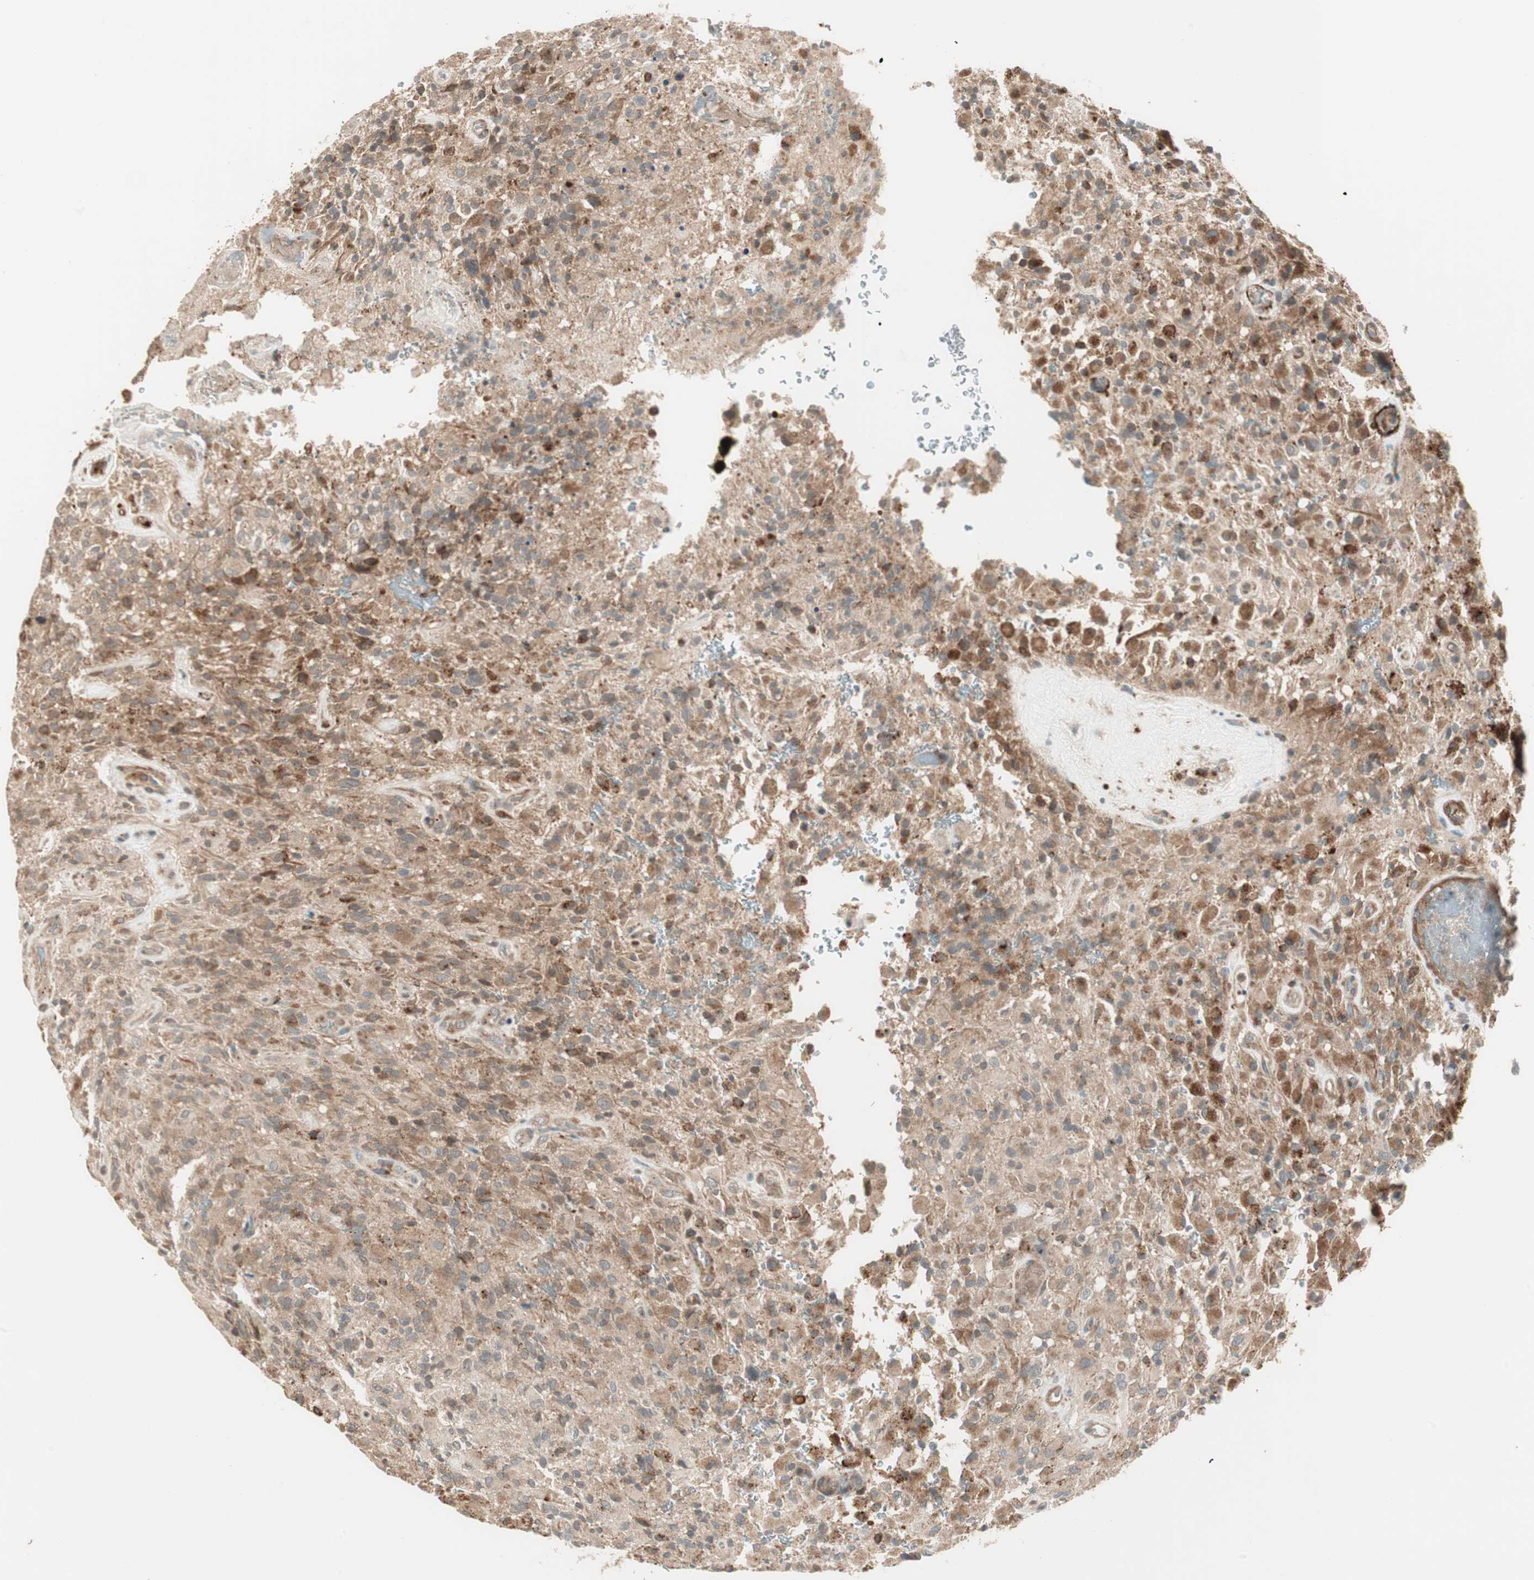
{"staining": {"intensity": "weak", "quantity": "25%-75%", "location": "cytoplasmic/membranous"}, "tissue": "glioma", "cell_type": "Tumor cells", "image_type": "cancer", "snomed": [{"axis": "morphology", "description": "Glioma, malignant, High grade"}, {"axis": "topography", "description": "Brain"}], "caption": "A brown stain shows weak cytoplasmic/membranous positivity of a protein in human glioma tumor cells.", "gene": "SFRP1", "patient": {"sex": "male", "age": 71}}